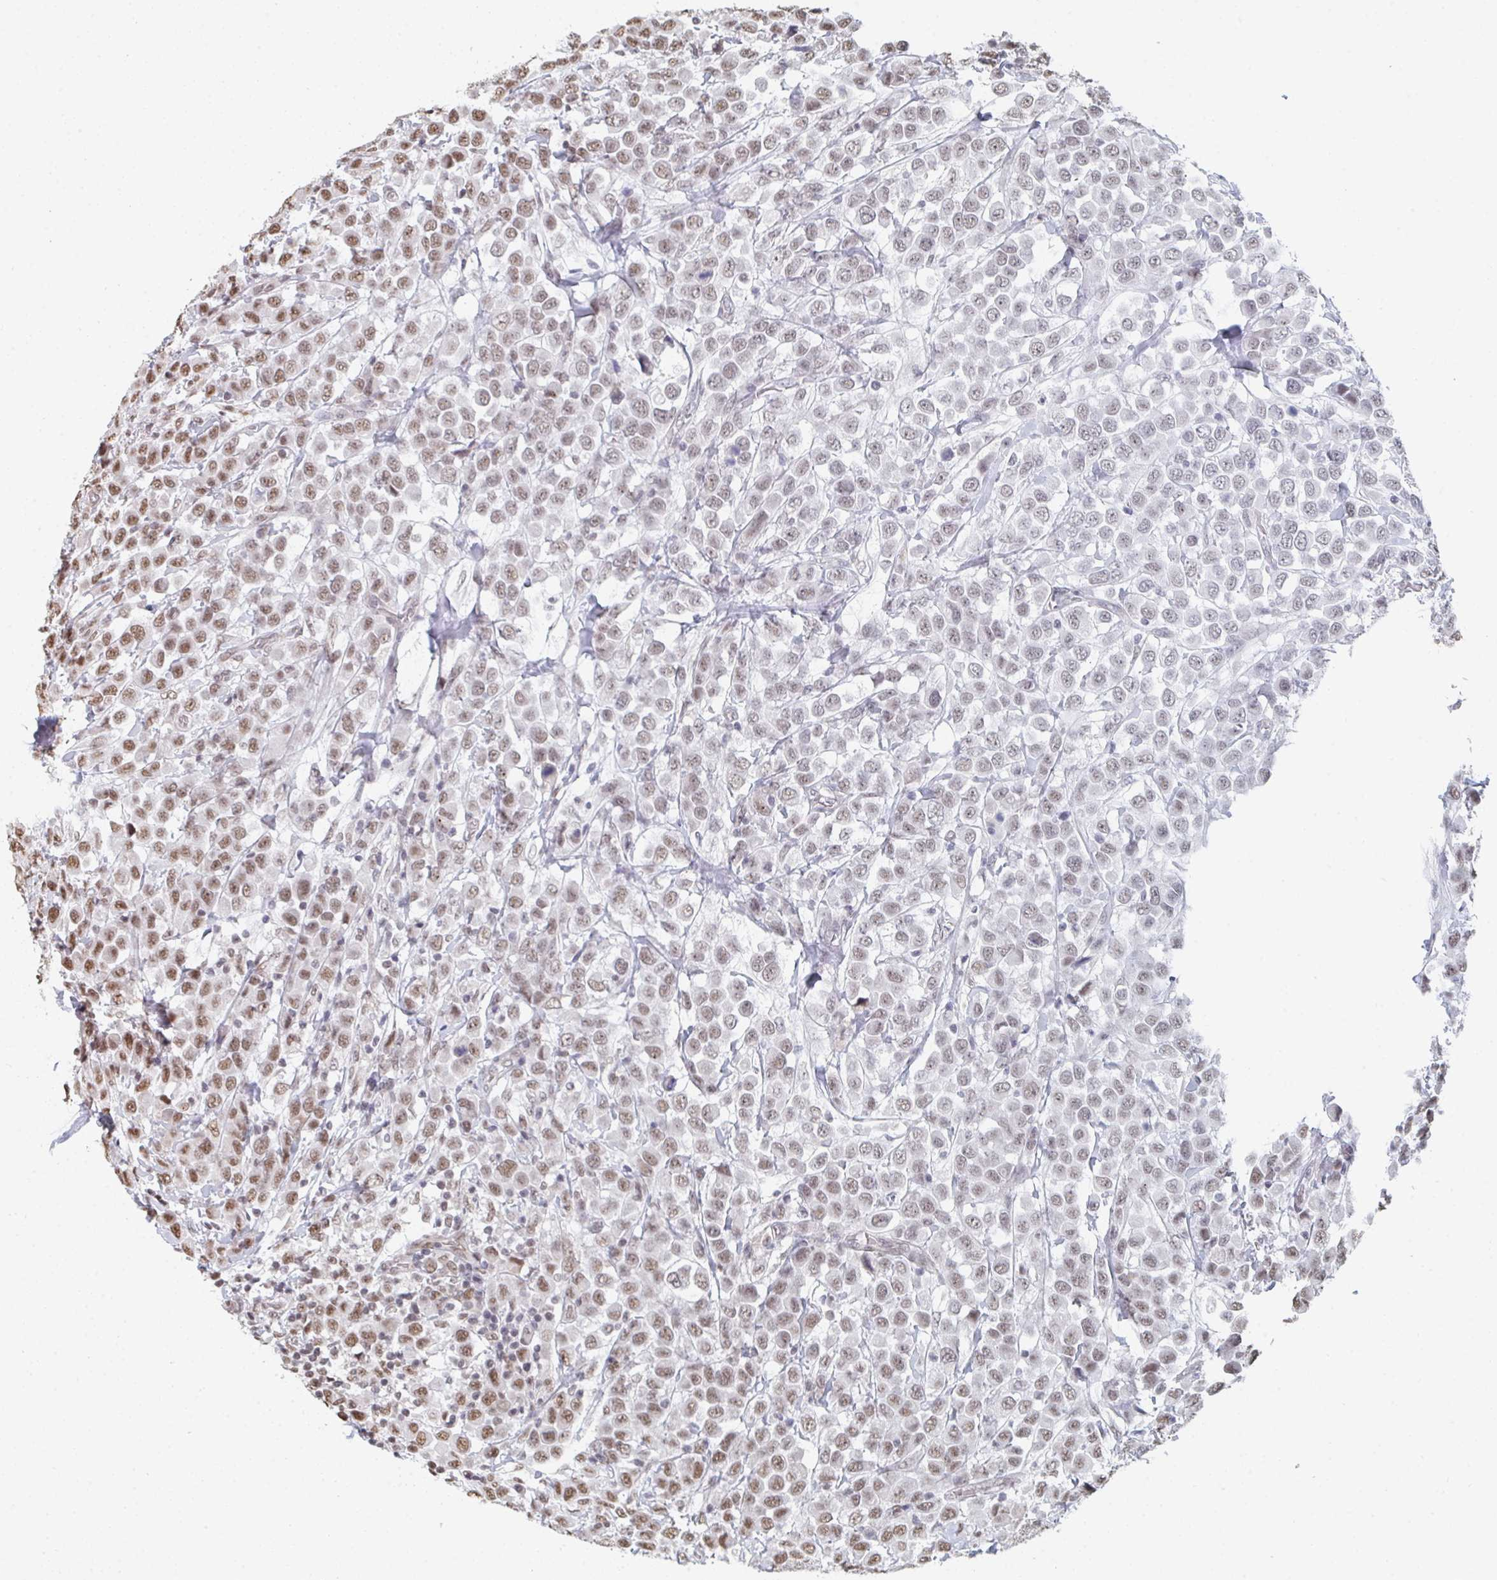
{"staining": {"intensity": "moderate", "quantity": "25%-75%", "location": "nuclear"}, "tissue": "breast cancer", "cell_type": "Tumor cells", "image_type": "cancer", "snomed": [{"axis": "morphology", "description": "Duct carcinoma"}, {"axis": "topography", "description": "Breast"}], "caption": "A high-resolution micrograph shows immunohistochemistry staining of intraductal carcinoma (breast), which reveals moderate nuclear expression in about 25%-75% of tumor cells.", "gene": "MBNL1", "patient": {"sex": "female", "age": 61}}